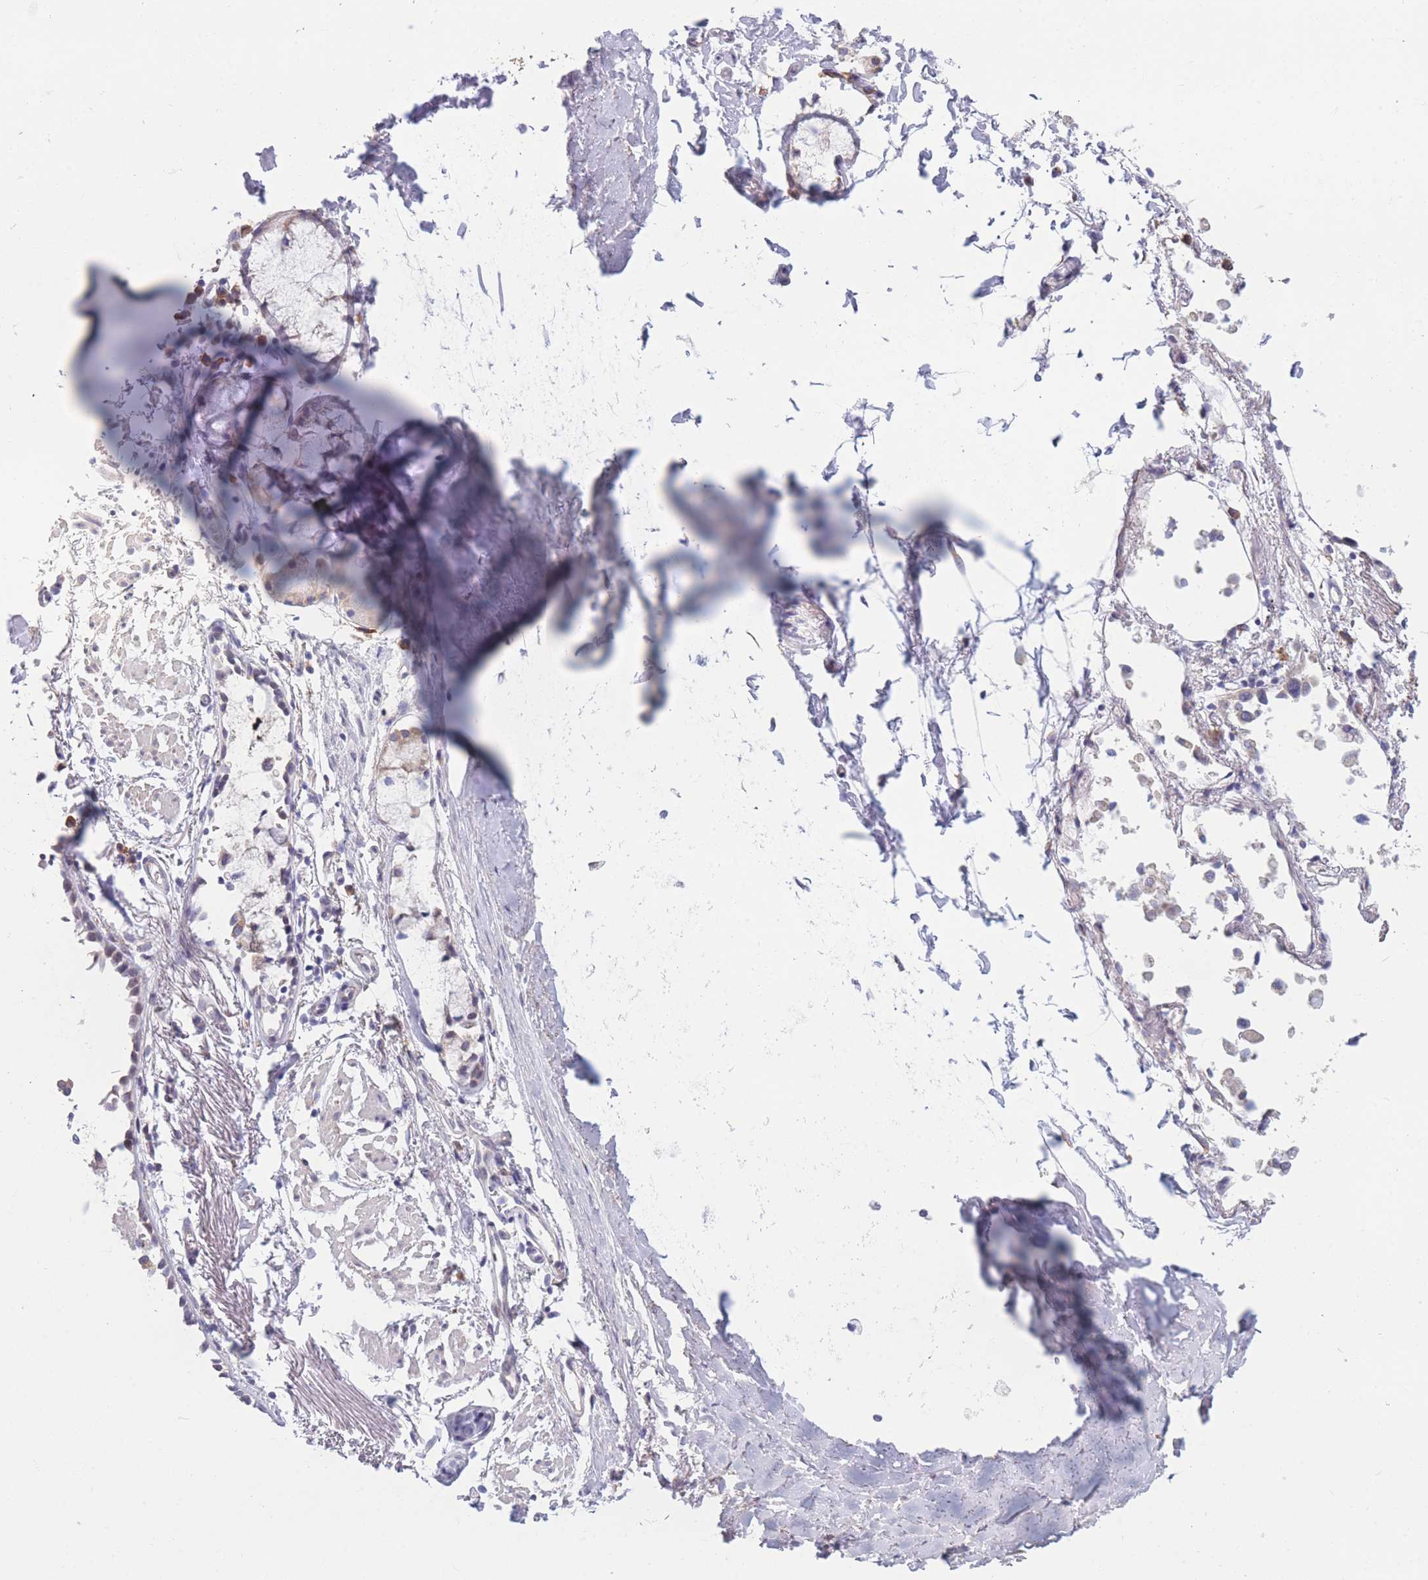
{"staining": {"intensity": "negative", "quantity": "none", "location": "none"}, "tissue": "adipose tissue", "cell_type": "Adipocytes", "image_type": "normal", "snomed": [{"axis": "morphology", "description": "Normal tissue, NOS"}, {"axis": "topography", "description": "Cartilage tissue"}], "caption": "Adipocytes show no significant expression in unremarkable adipose tissue. (DAB immunohistochemistry, high magnification).", "gene": "COL27A1", "patient": {"sex": "male", "age": 73}}